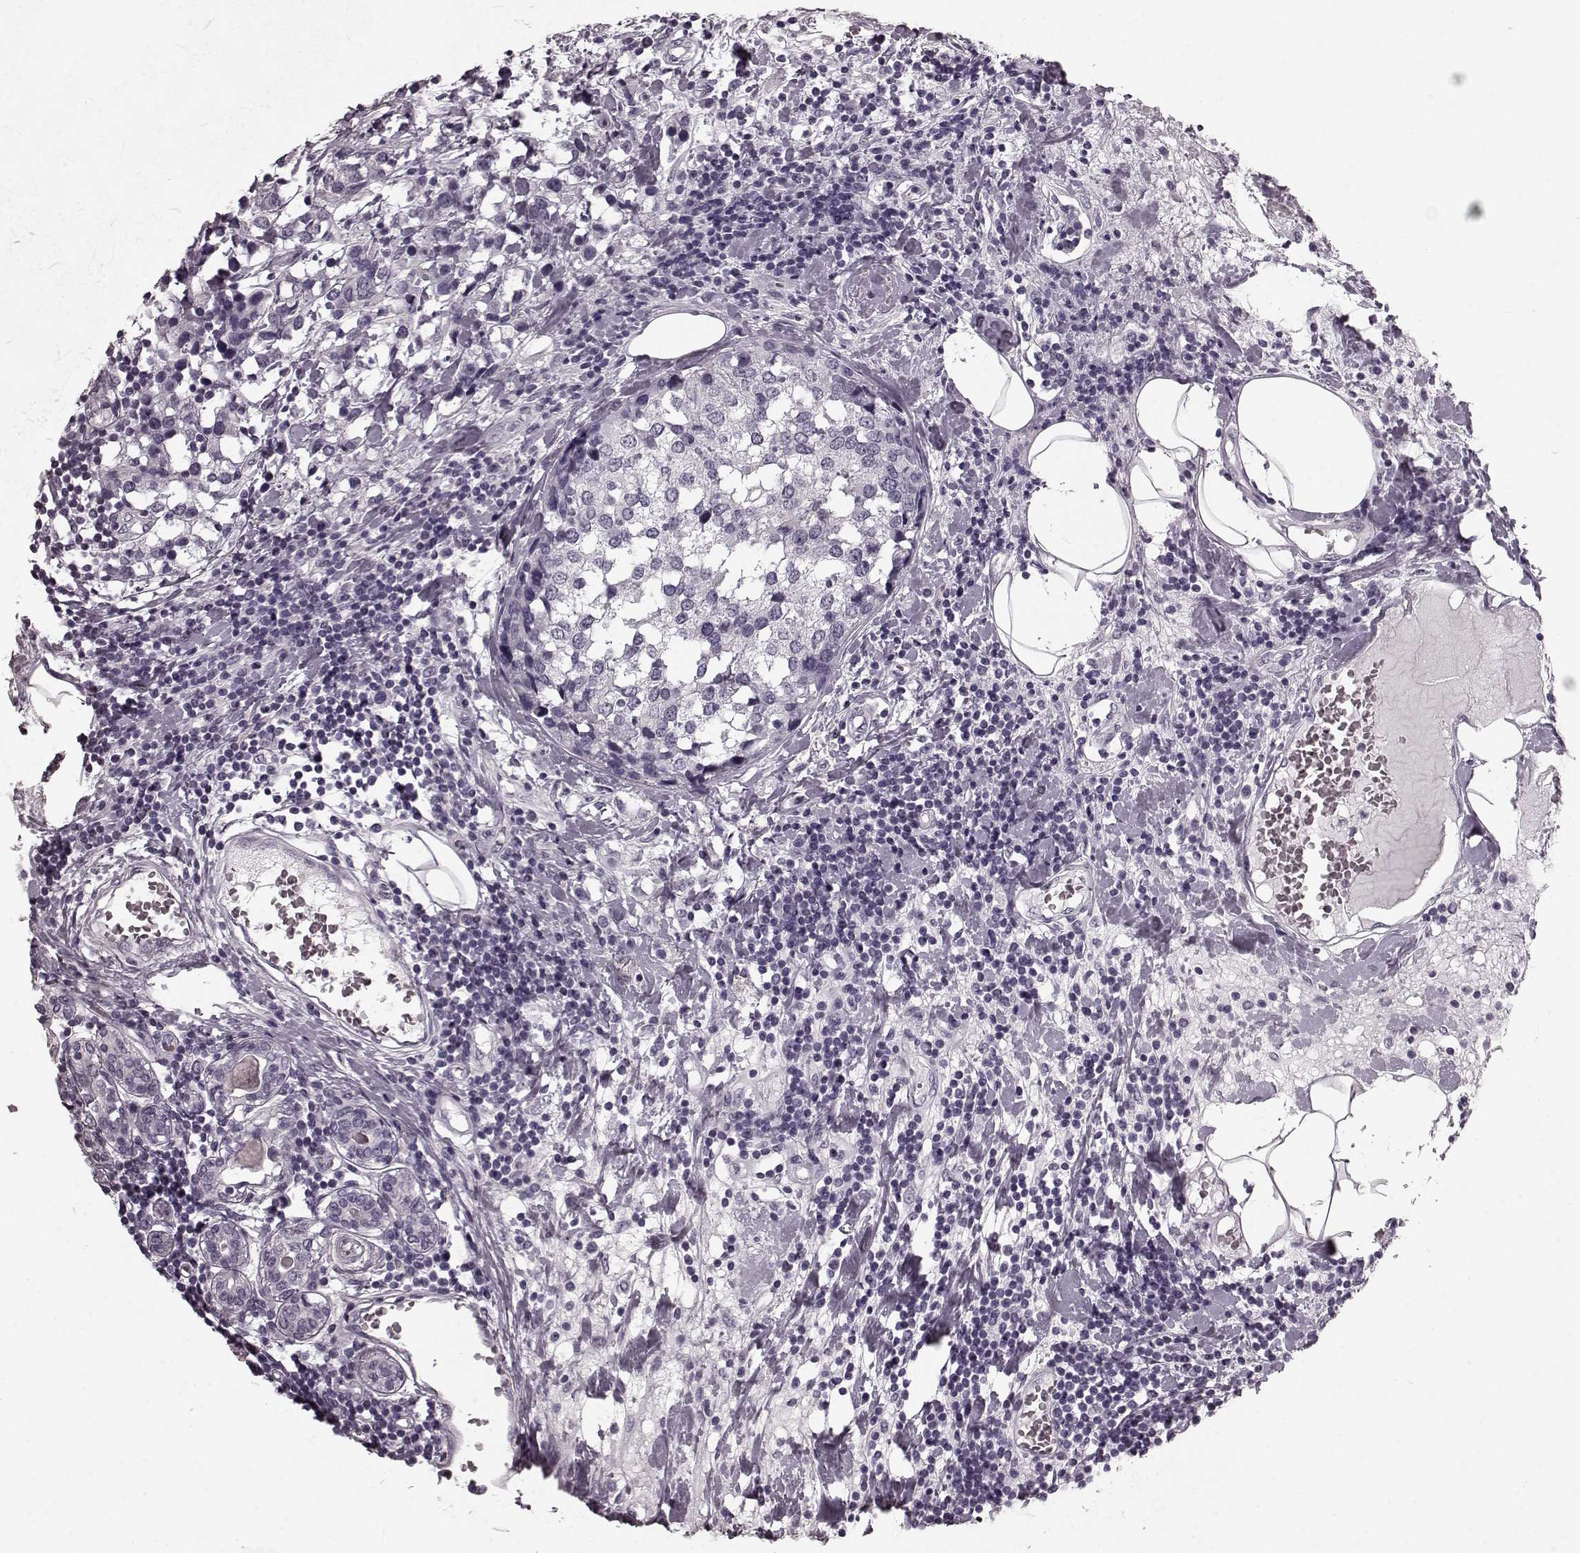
{"staining": {"intensity": "negative", "quantity": "none", "location": "none"}, "tissue": "breast cancer", "cell_type": "Tumor cells", "image_type": "cancer", "snomed": [{"axis": "morphology", "description": "Lobular carcinoma"}, {"axis": "topography", "description": "Breast"}], "caption": "Breast cancer was stained to show a protein in brown. There is no significant expression in tumor cells.", "gene": "CST7", "patient": {"sex": "female", "age": 59}}